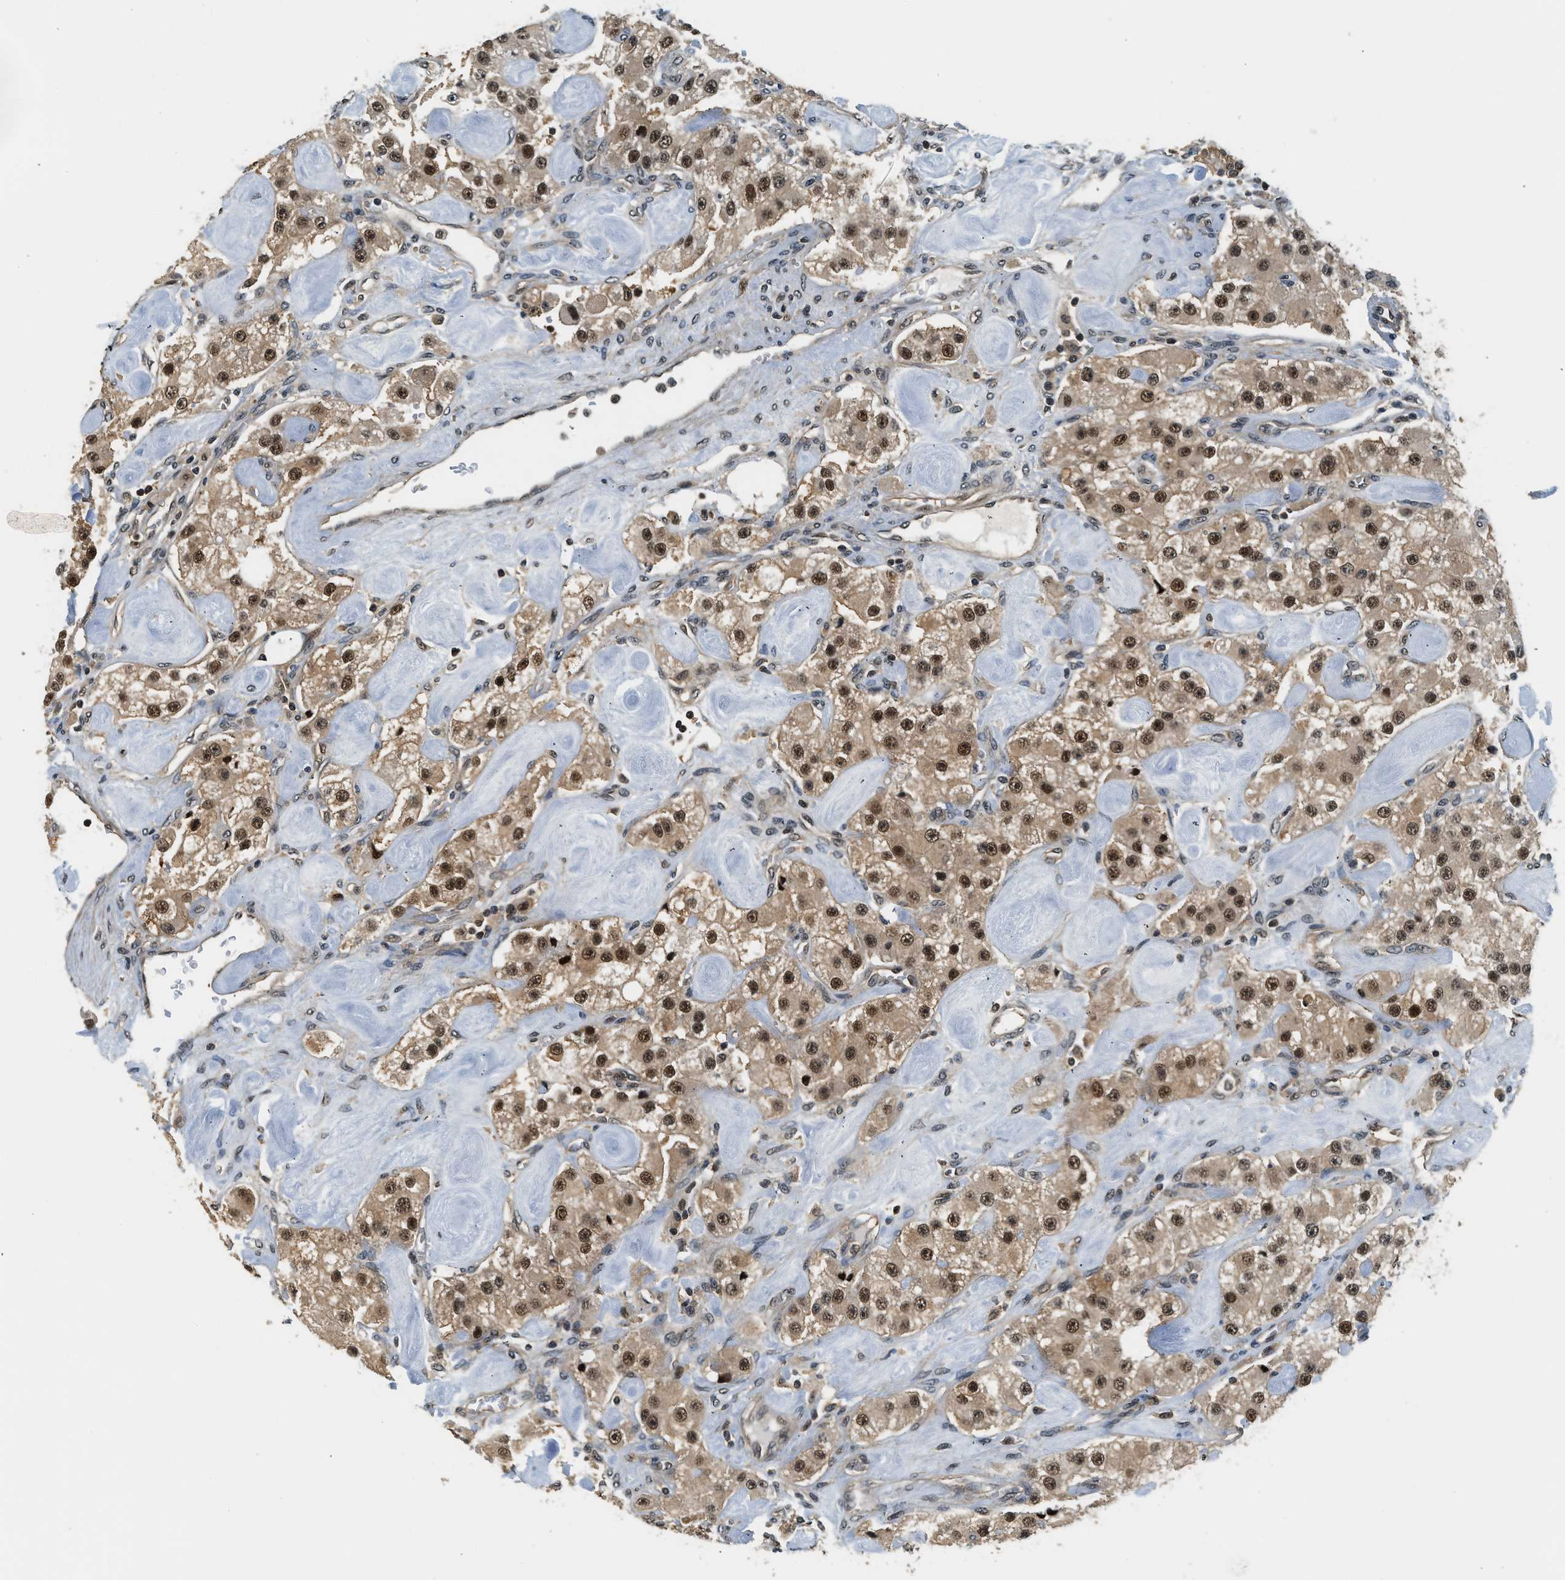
{"staining": {"intensity": "strong", "quantity": "25%-75%", "location": "cytoplasmic/membranous,nuclear"}, "tissue": "carcinoid", "cell_type": "Tumor cells", "image_type": "cancer", "snomed": [{"axis": "morphology", "description": "Carcinoid, malignant, NOS"}, {"axis": "topography", "description": "Pancreas"}], "caption": "Brown immunohistochemical staining in human carcinoid reveals strong cytoplasmic/membranous and nuclear positivity in approximately 25%-75% of tumor cells. (IHC, brightfield microscopy, high magnification).", "gene": "PSMD3", "patient": {"sex": "male", "age": 41}}